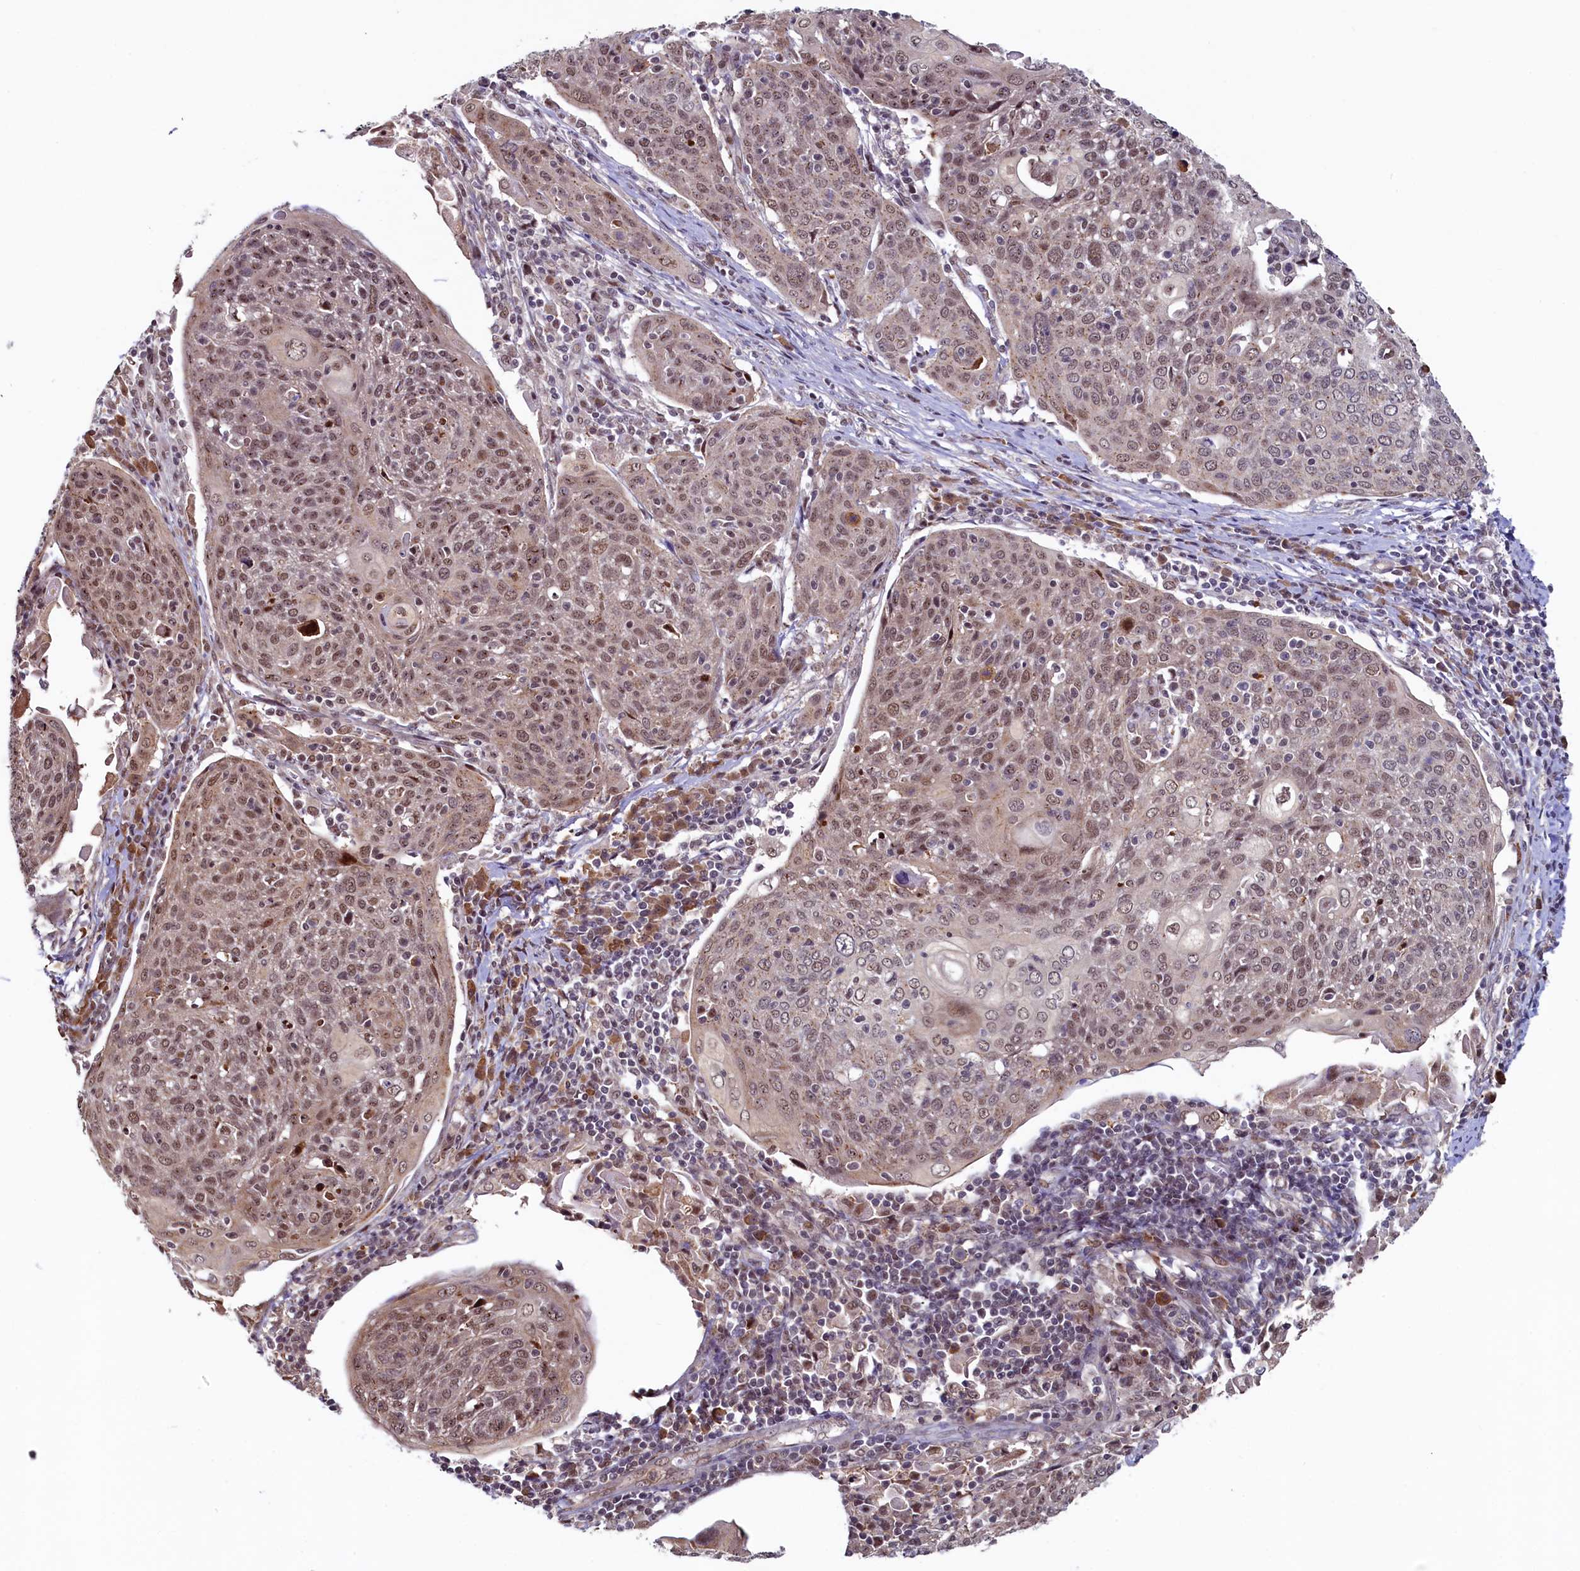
{"staining": {"intensity": "moderate", "quantity": ">75%", "location": "nuclear"}, "tissue": "cervical cancer", "cell_type": "Tumor cells", "image_type": "cancer", "snomed": [{"axis": "morphology", "description": "Squamous cell carcinoma, NOS"}, {"axis": "topography", "description": "Cervix"}], "caption": "Human cervical cancer (squamous cell carcinoma) stained with a brown dye exhibits moderate nuclear positive positivity in about >75% of tumor cells.", "gene": "LEO1", "patient": {"sex": "female", "age": 67}}